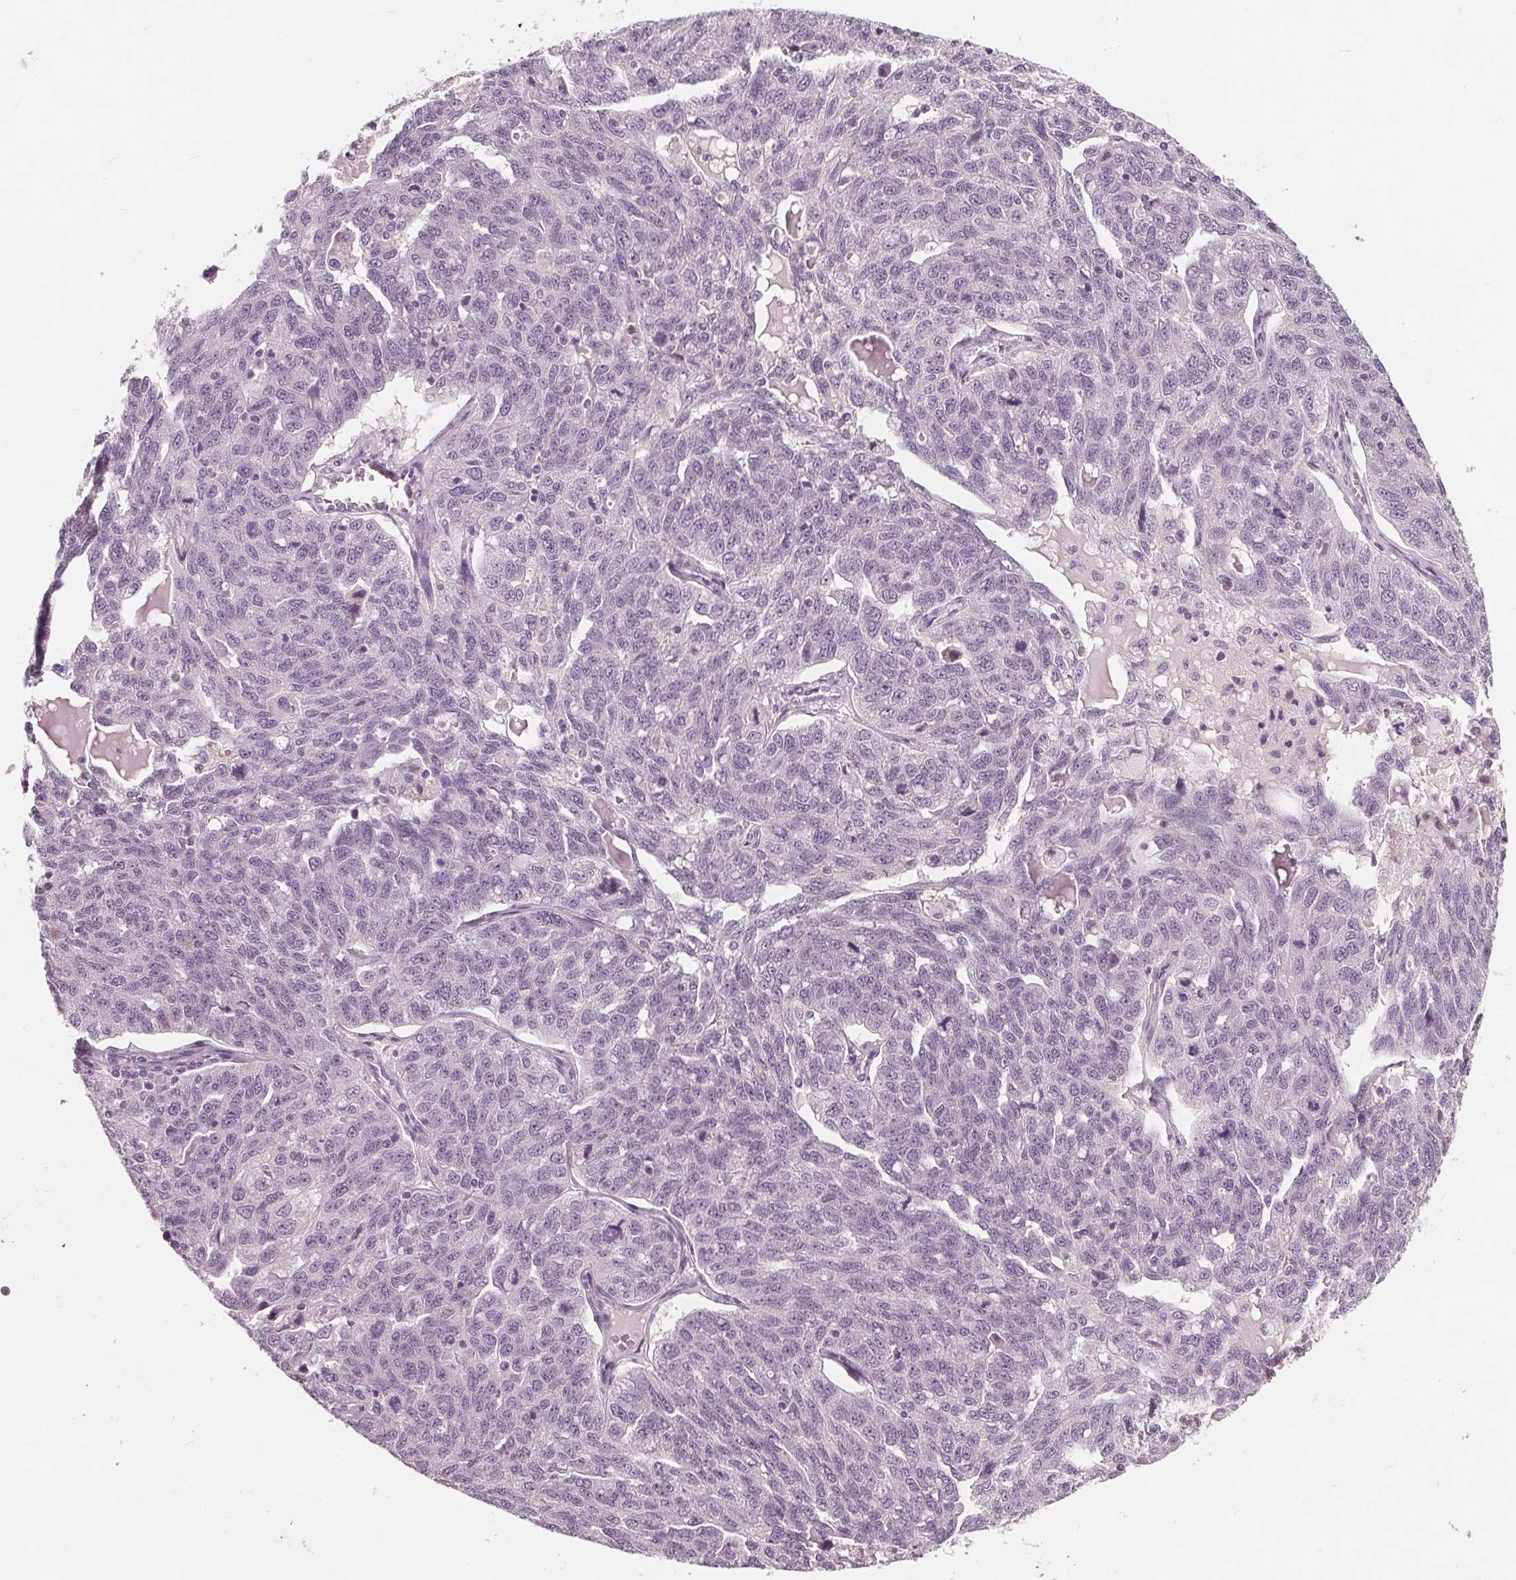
{"staining": {"intensity": "negative", "quantity": "none", "location": "none"}, "tissue": "ovarian cancer", "cell_type": "Tumor cells", "image_type": "cancer", "snomed": [{"axis": "morphology", "description": "Cystadenocarcinoma, serous, NOS"}, {"axis": "topography", "description": "Ovary"}], "caption": "Tumor cells are negative for protein expression in human ovarian cancer.", "gene": "TKFC", "patient": {"sex": "female", "age": 71}}